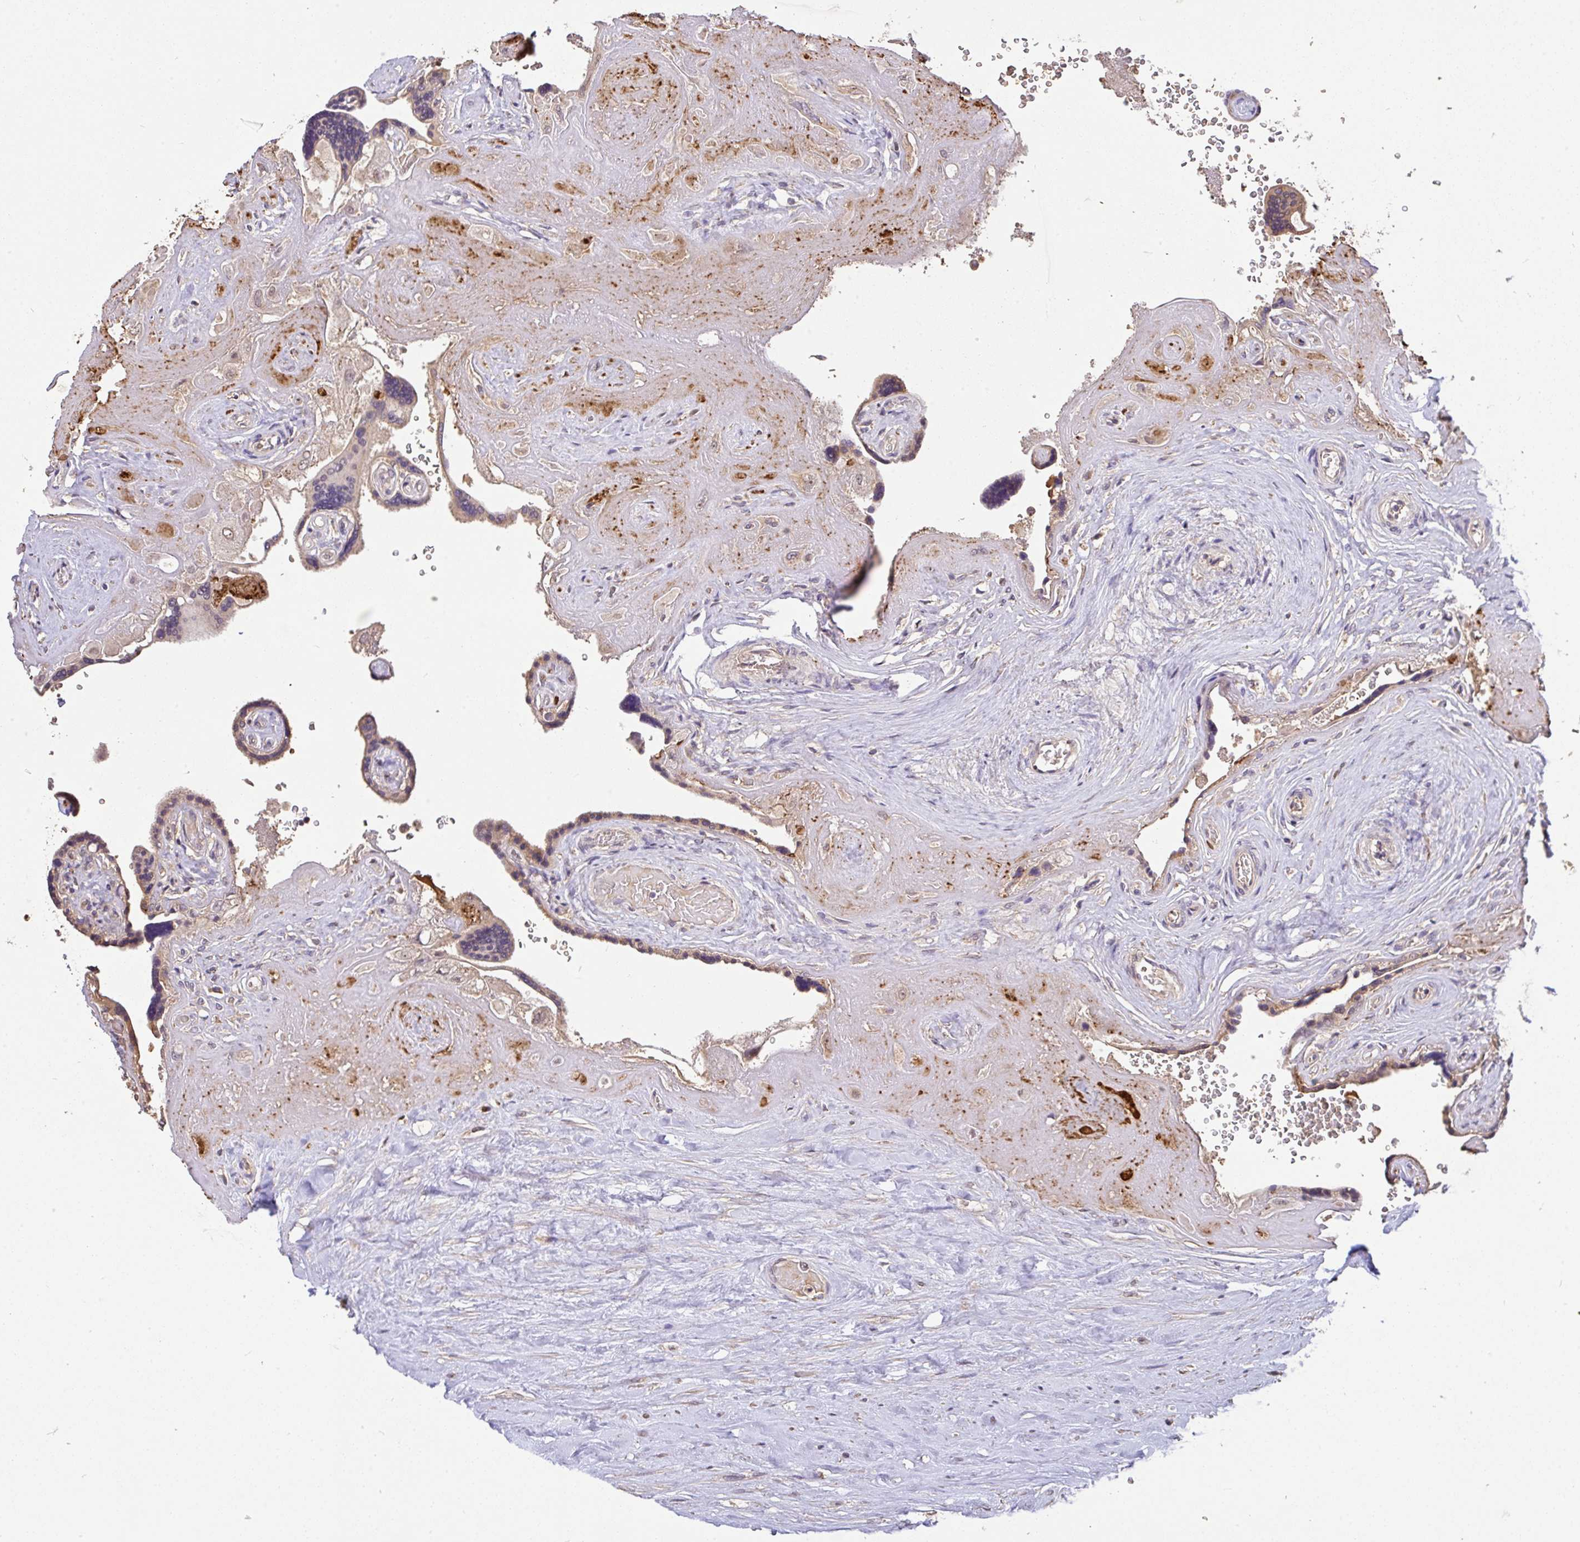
{"staining": {"intensity": "weak", "quantity": "25%-75%", "location": "cytoplasmic/membranous,nuclear"}, "tissue": "placenta", "cell_type": "Decidual cells", "image_type": "normal", "snomed": [{"axis": "morphology", "description": "Normal tissue, NOS"}, {"axis": "topography", "description": "Placenta"}], "caption": "A brown stain highlights weak cytoplasmic/membranous,nuclear positivity of a protein in decidual cells of benign human placenta. (DAB (3,3'-diaminobenzidine) IHC, brown staining for protein, blue staining for nuclei).", "gene": "C1QTNF9B", "patient": {"sex": "female", "age": 32}}